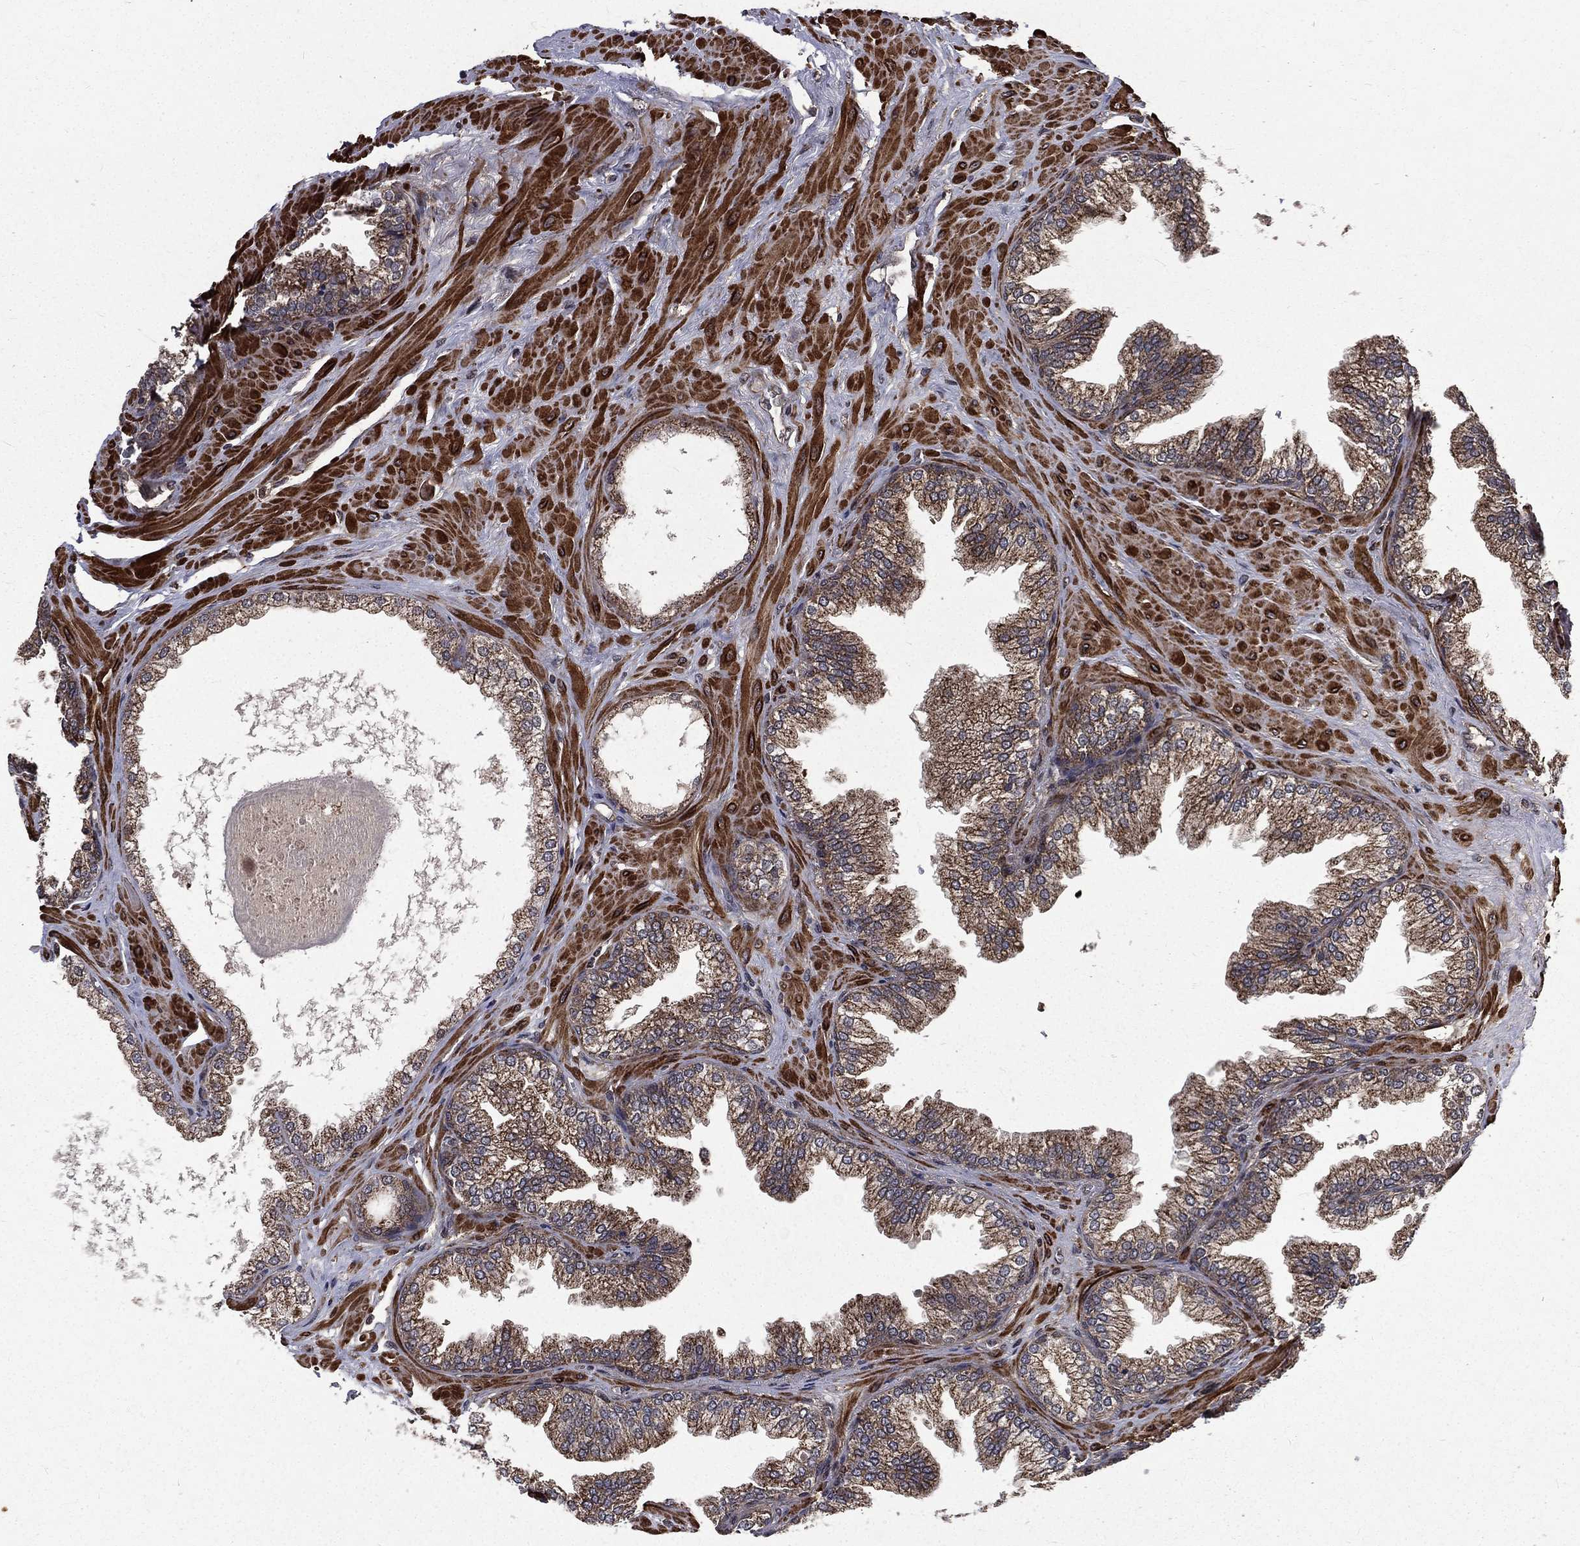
{"staining": {"intensity": "weak", "quantity": ">75%", "location": "cytoplasmic/membranous"}, "tissue": "prostate cancer", "cell_type": "Tumor cells", "image_type": "cancer", "snomed": [{"axis": "morphology", "description": "Adenocarcinoma, Low grade"}, {"axis": "topography", "description": "Prostate"}], "caption": "Tumor cells show low levels of weak cytoplasmic/membranous staining in approximately >75% of cells in prostate cancer.", "gene": "LENG8", "patient": {"sex": "male", "age": 72}}